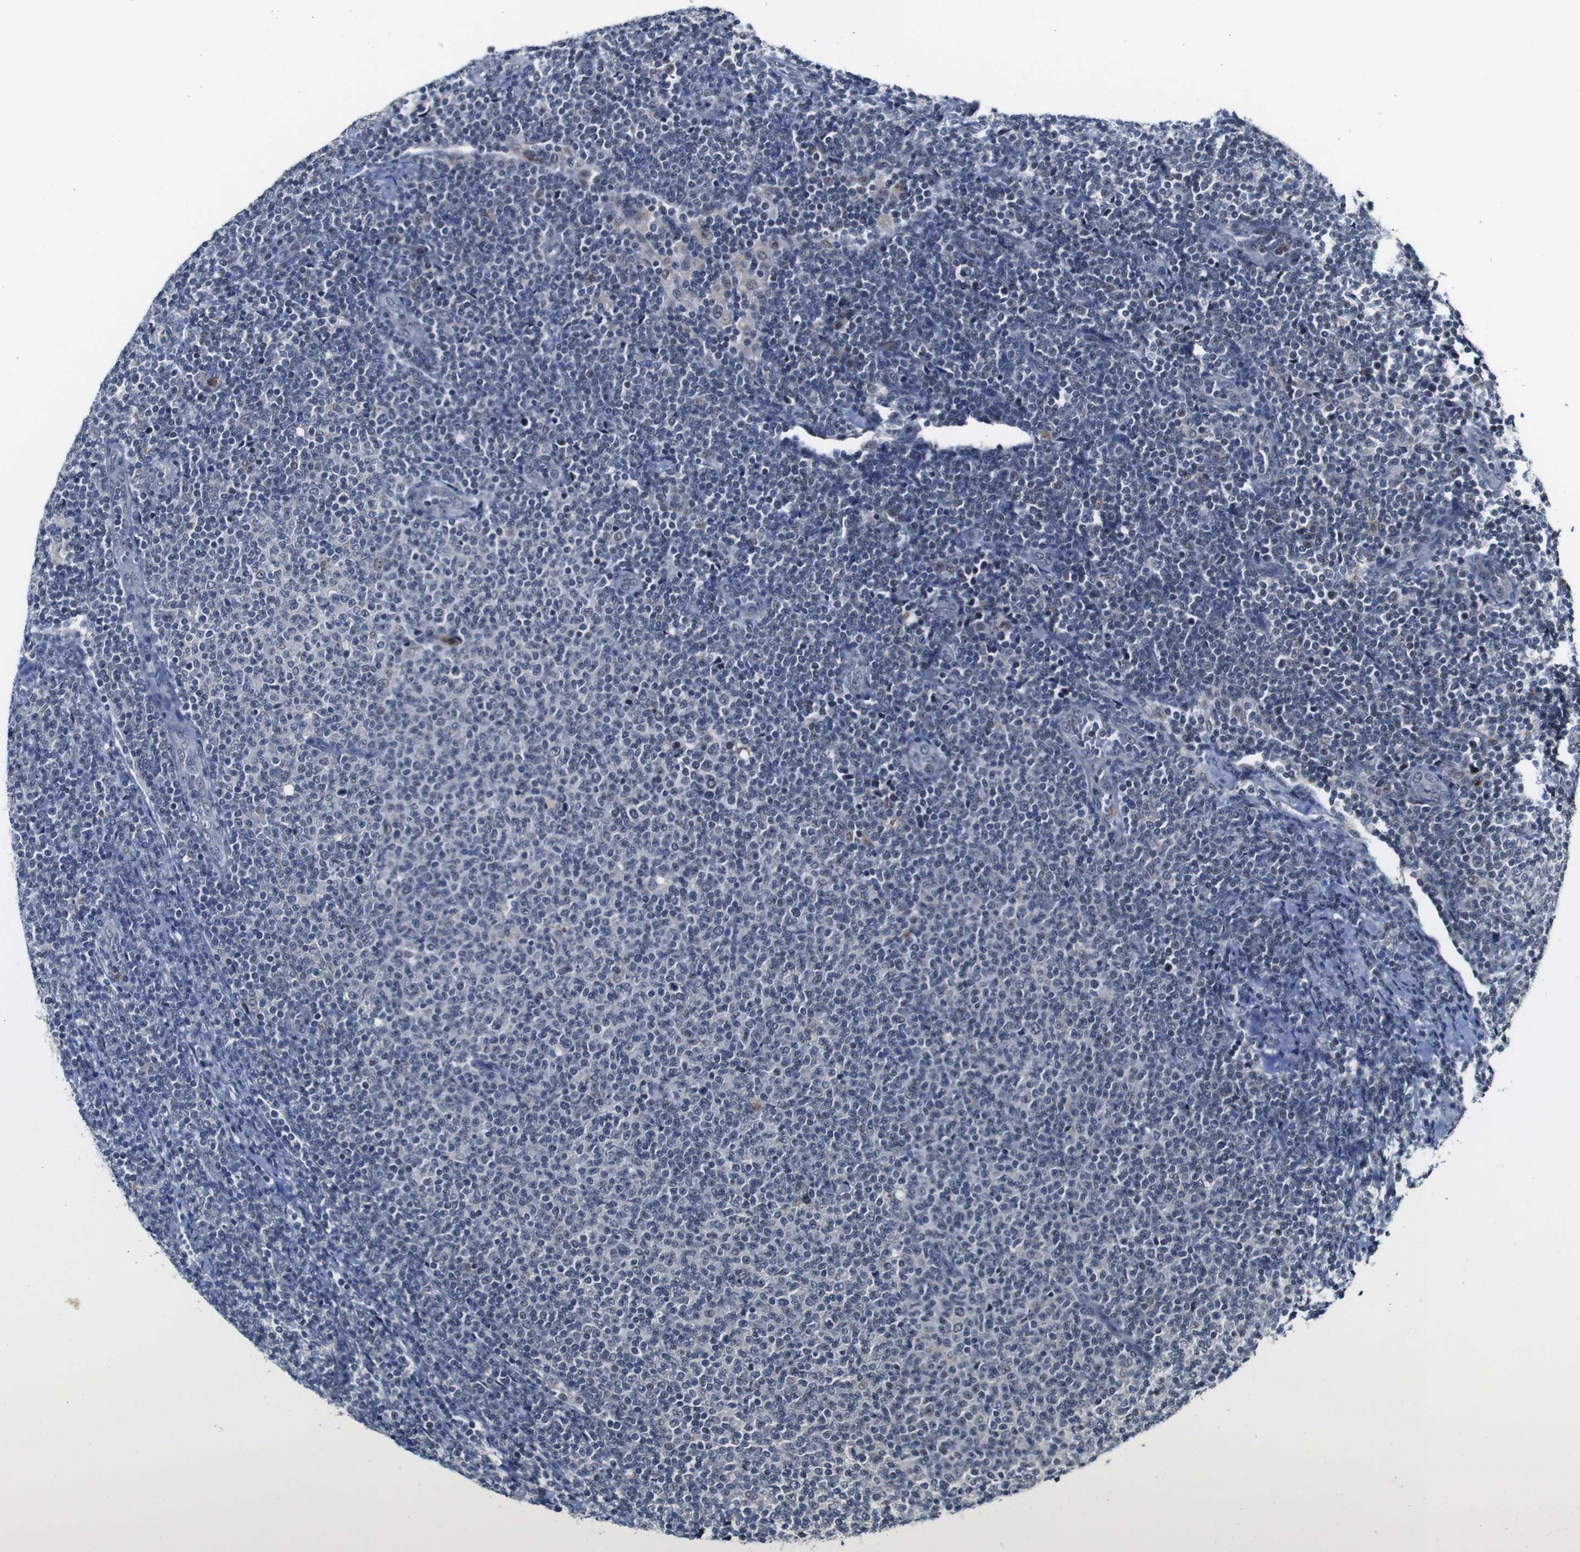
{"staining": {"intensity": "negative", "quantity": "none", "location": "none"}, "tissue": "lymphoma", "cell_type": "Tumor cells", "image_type": "cancer", "snomed": [{"axis": "morphology", "description": "Malignant lymphoma, non-Hodgkin's type, Low grade"}, {"axis": "topography", "description": "Lymph node"}], "caption": "Immunohistochemistry image of neoplastic tissue: human low-grade malignant lymphoma, non-Hodgkin's type stained with DAB (3,3'-diaminobenzidine) displays no significant protein staining in tumor cells. The staining was performed using DAB to visualize the protein expression in brown, while the nuclei were stained in blue with hematoxylin (Magnification: 20x).", "gene": "NTRK3", "patient": {"sex": "male", "age": 66}}